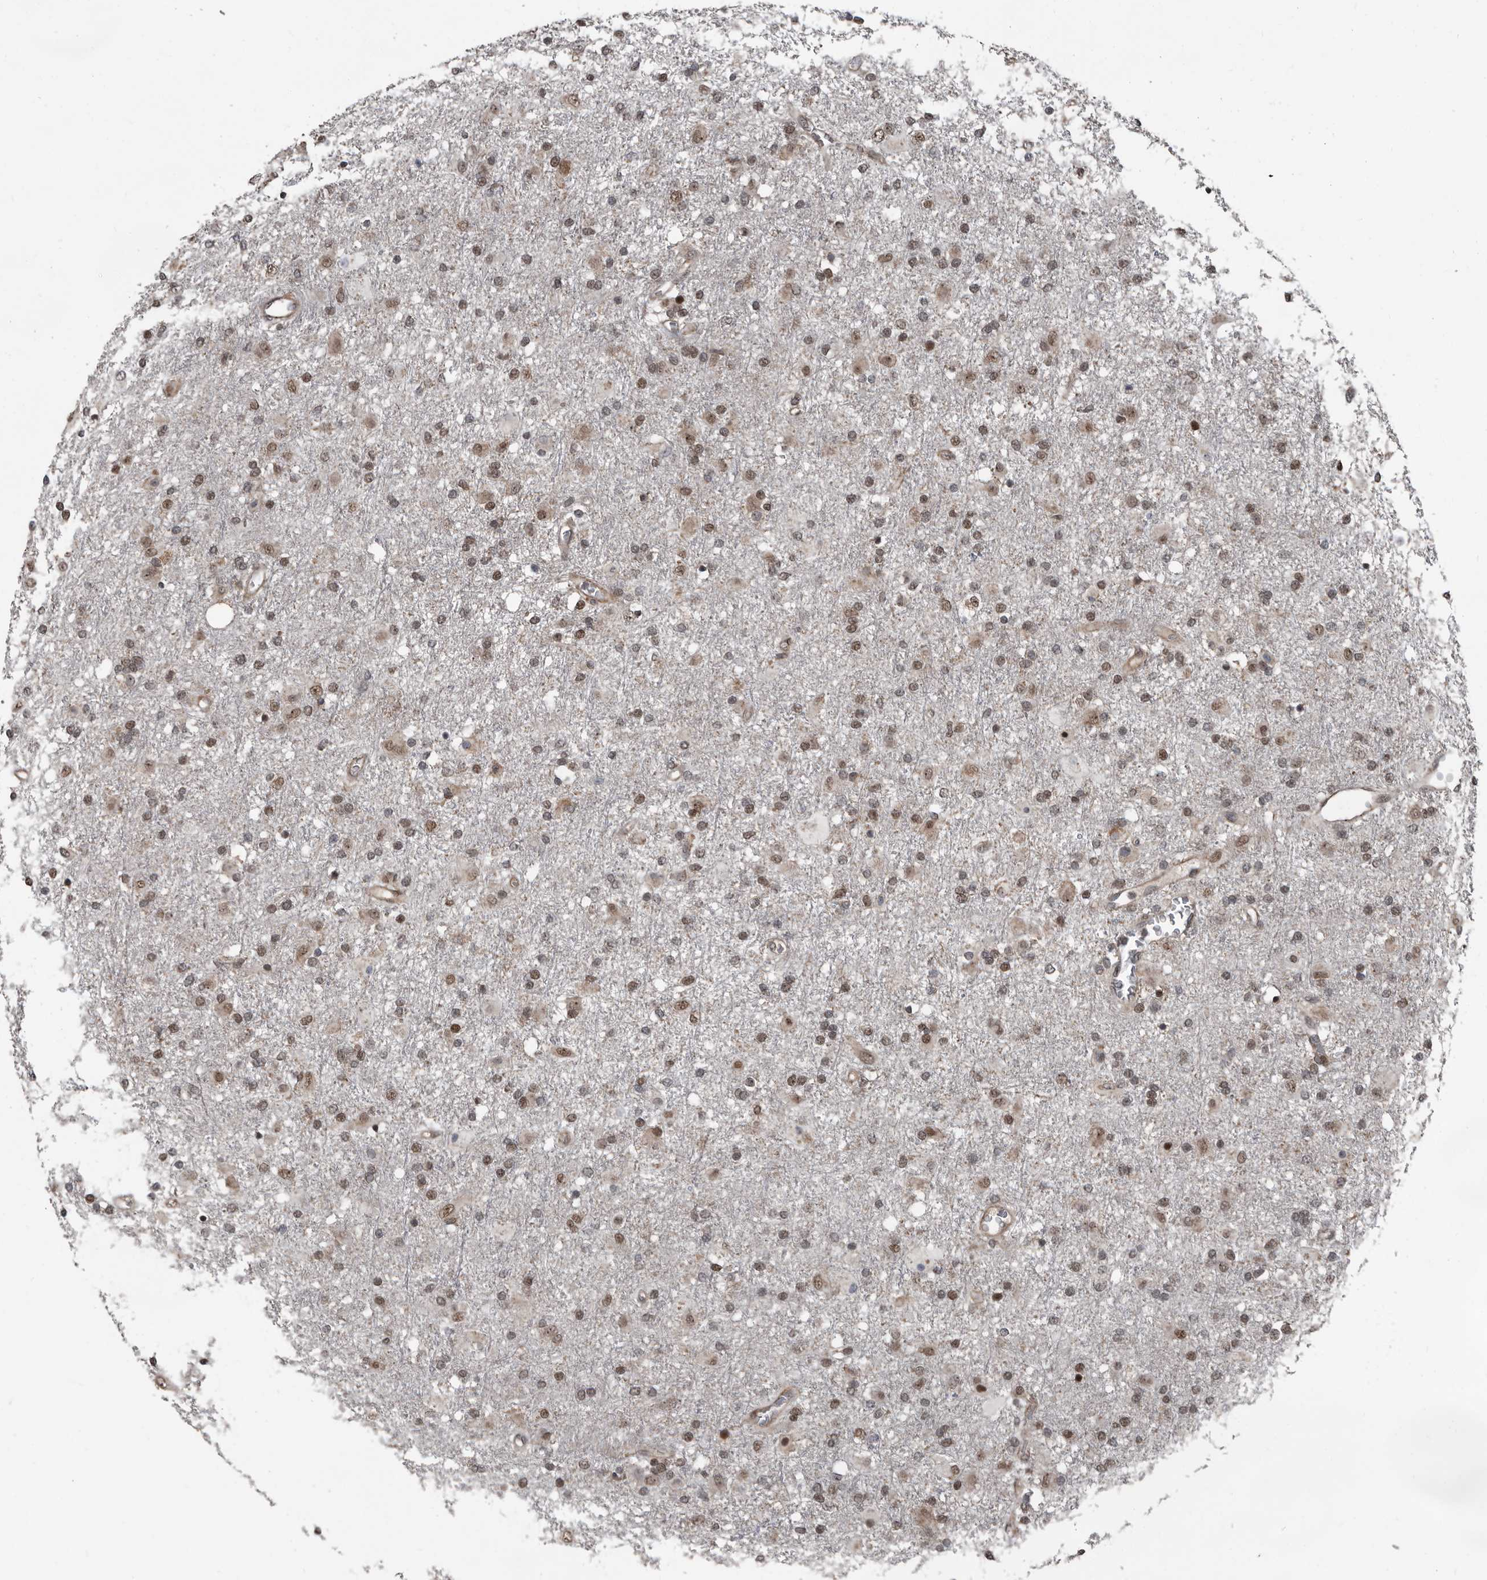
{"staining": {"intensity": "moderate", "quantity": ">75%", "location": "nuclear"}, "tissue": "glioma", "cell_type": "Tumor cells", "image_type": "cancer", "snomed": [{"axis": "morphology", "description": "Glioma, malignant, Low grade"}, {"axis": "topography", "description": "Brain"}], "caption": "Glioma stained with immunohistochemistry demonstrates moderate nuclear staining in approximately >75% of tumor cells.", "gene": "CHD1L", "patient": {"sex": "male", "age": 65}}